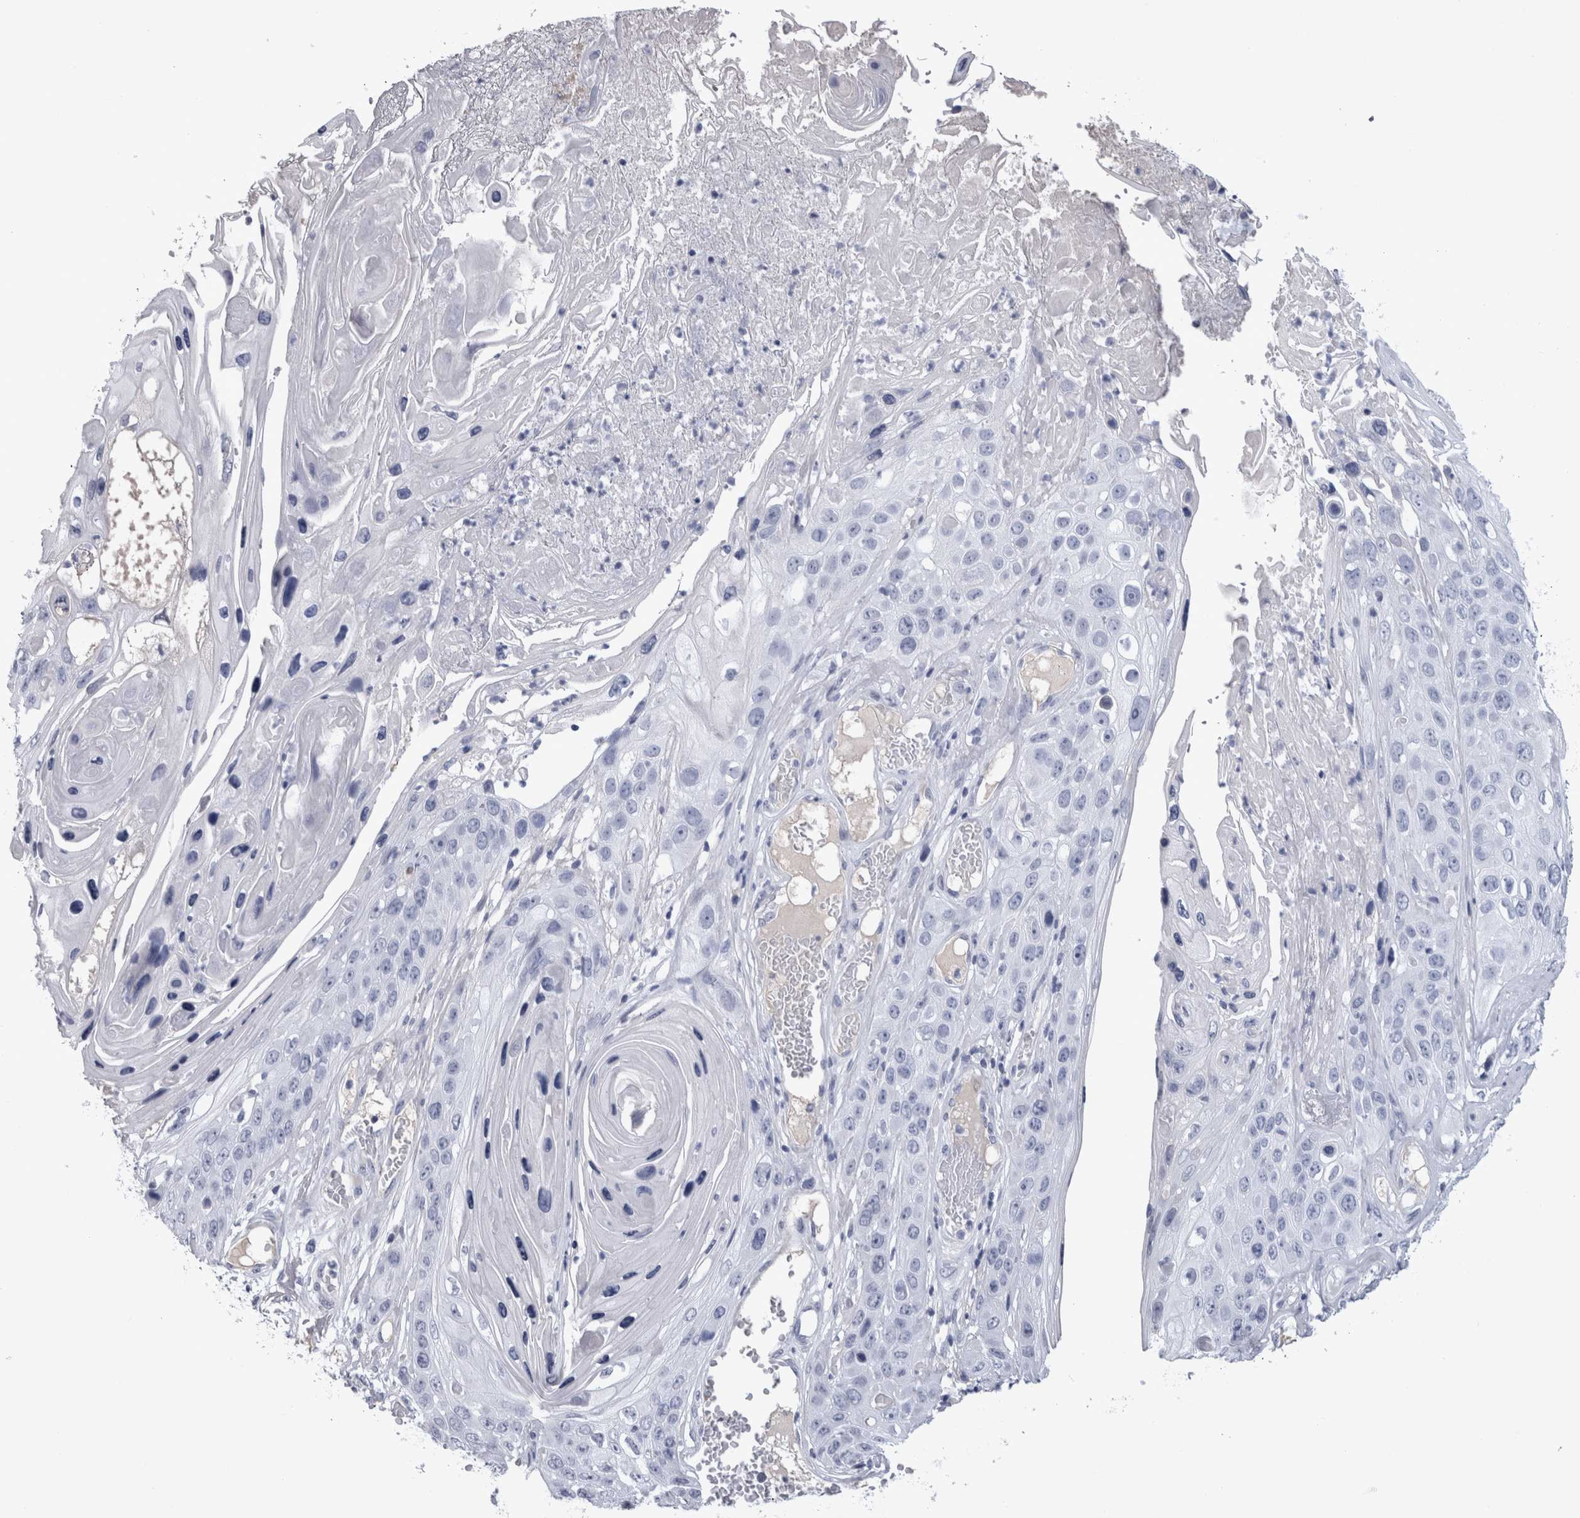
{"staining": {"intensity": "negative", "quantity": "none", "location": "none"}, "tissue": "skin cancer", "cell_type": "Tumor cells", "image_type": "cancer", "snomed": [{"axis": "morphology", "description": "Squamous cell carcinoma, NOS"}, {"axis": "topography", "description": "Skin"}], "caption": "Tumor cells show no significant protein expression in skin cancer (squamous cell carcinoma).", "gene": "PAX5", "patient": {"sex": "male", "age": 55}}